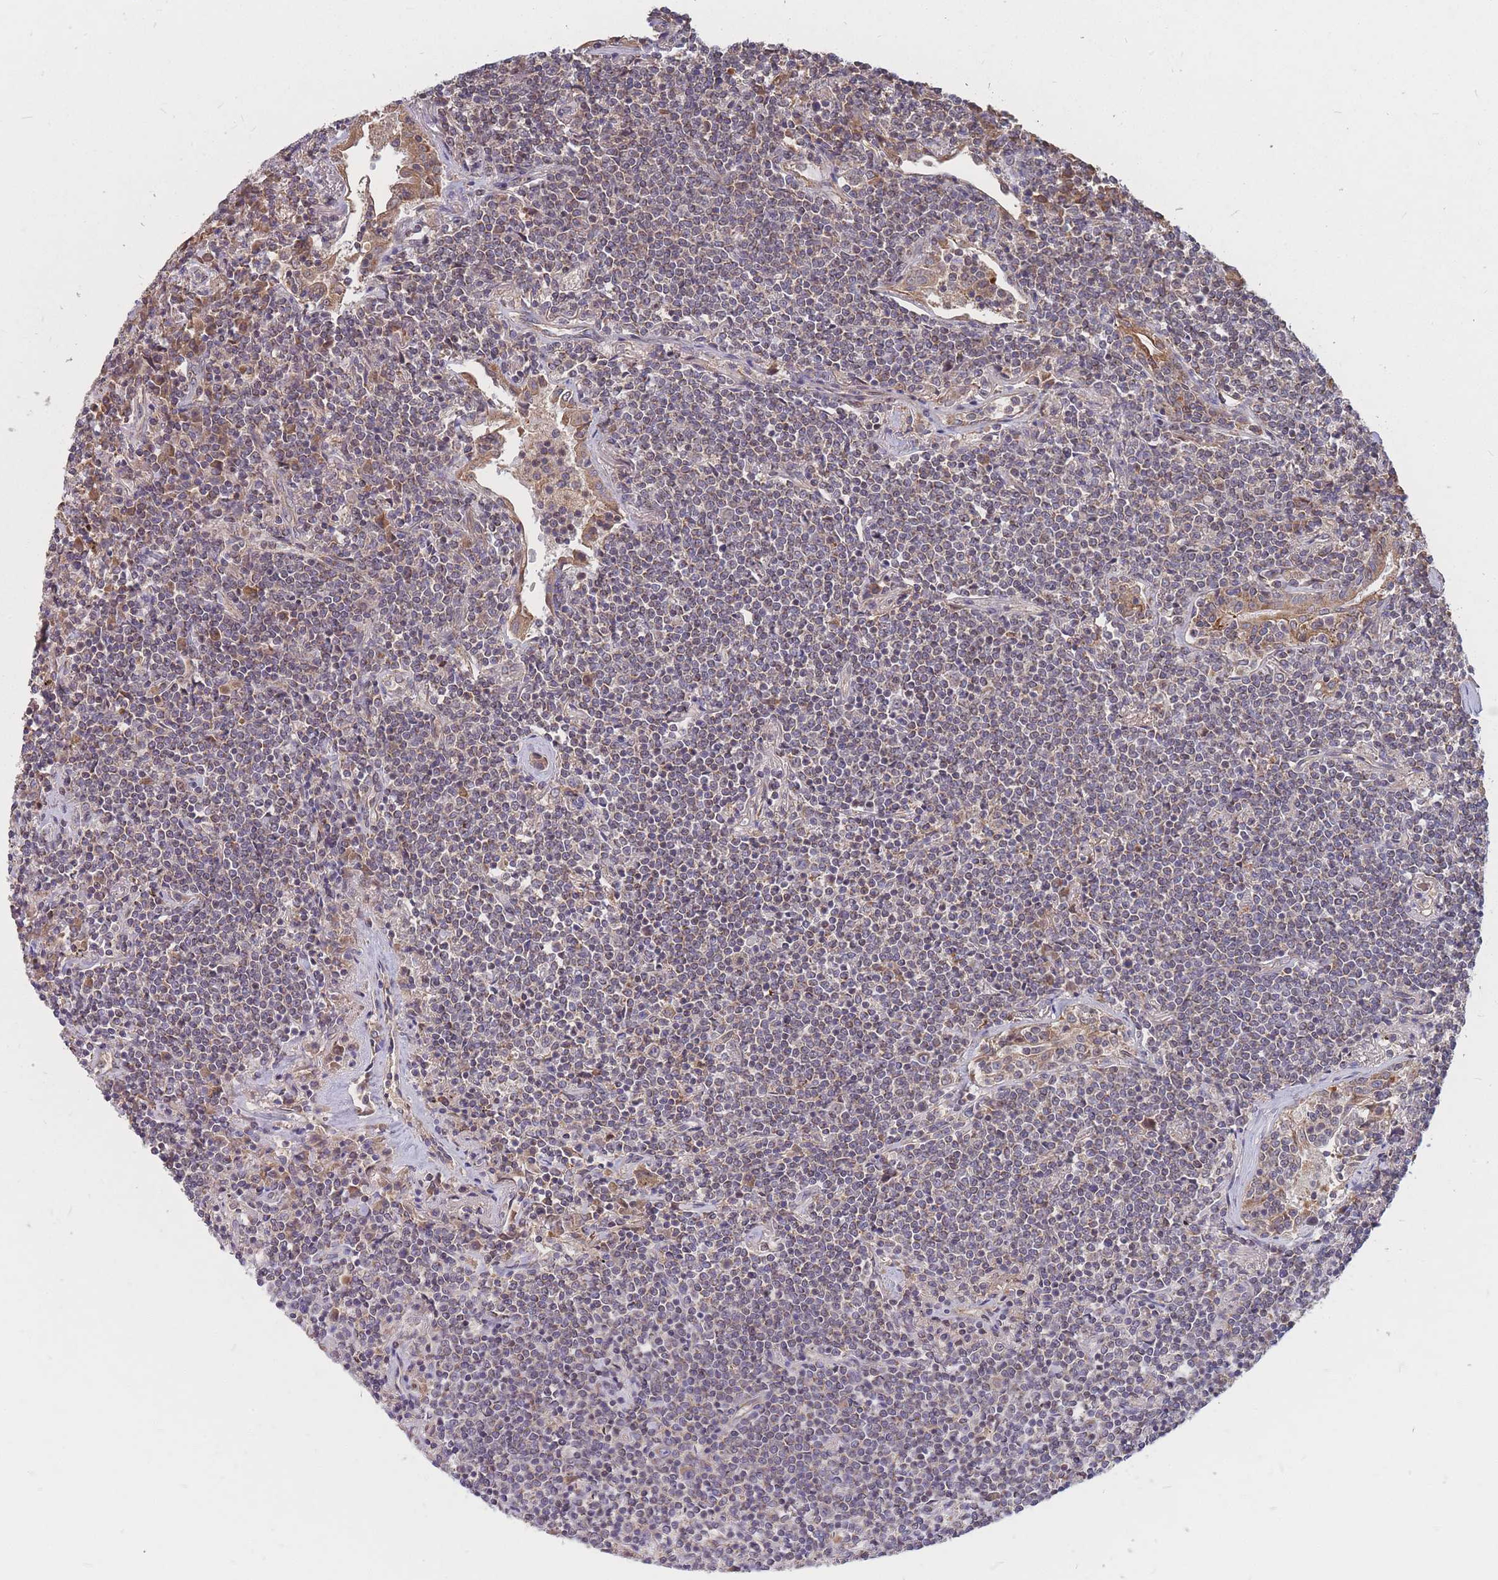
{"staining": {"intensity": "weak", "quantity": "25%-75%", "location": "cytoplasmic/membranous"}, "tissue": "lymphoma", "cell_type": "Tumor cells", "image_type": "cancer", "snomed": [{"axis": "morphology", "description": "Malignant lymphoma, non-Hodgkin's type, Low grade"}, {"axis": "topography", "description": "Lung"}], "caption": "Immunohistochemical staining of human malignant lymphoma, non-Hodgkin's type (low-grade) shows low levels of weak cytoplasmic/membranous protein expression in about 25%-75% of tumor cells.", "gene": "PTPMT1", "patient": {"sex": "female", "age": 71}}